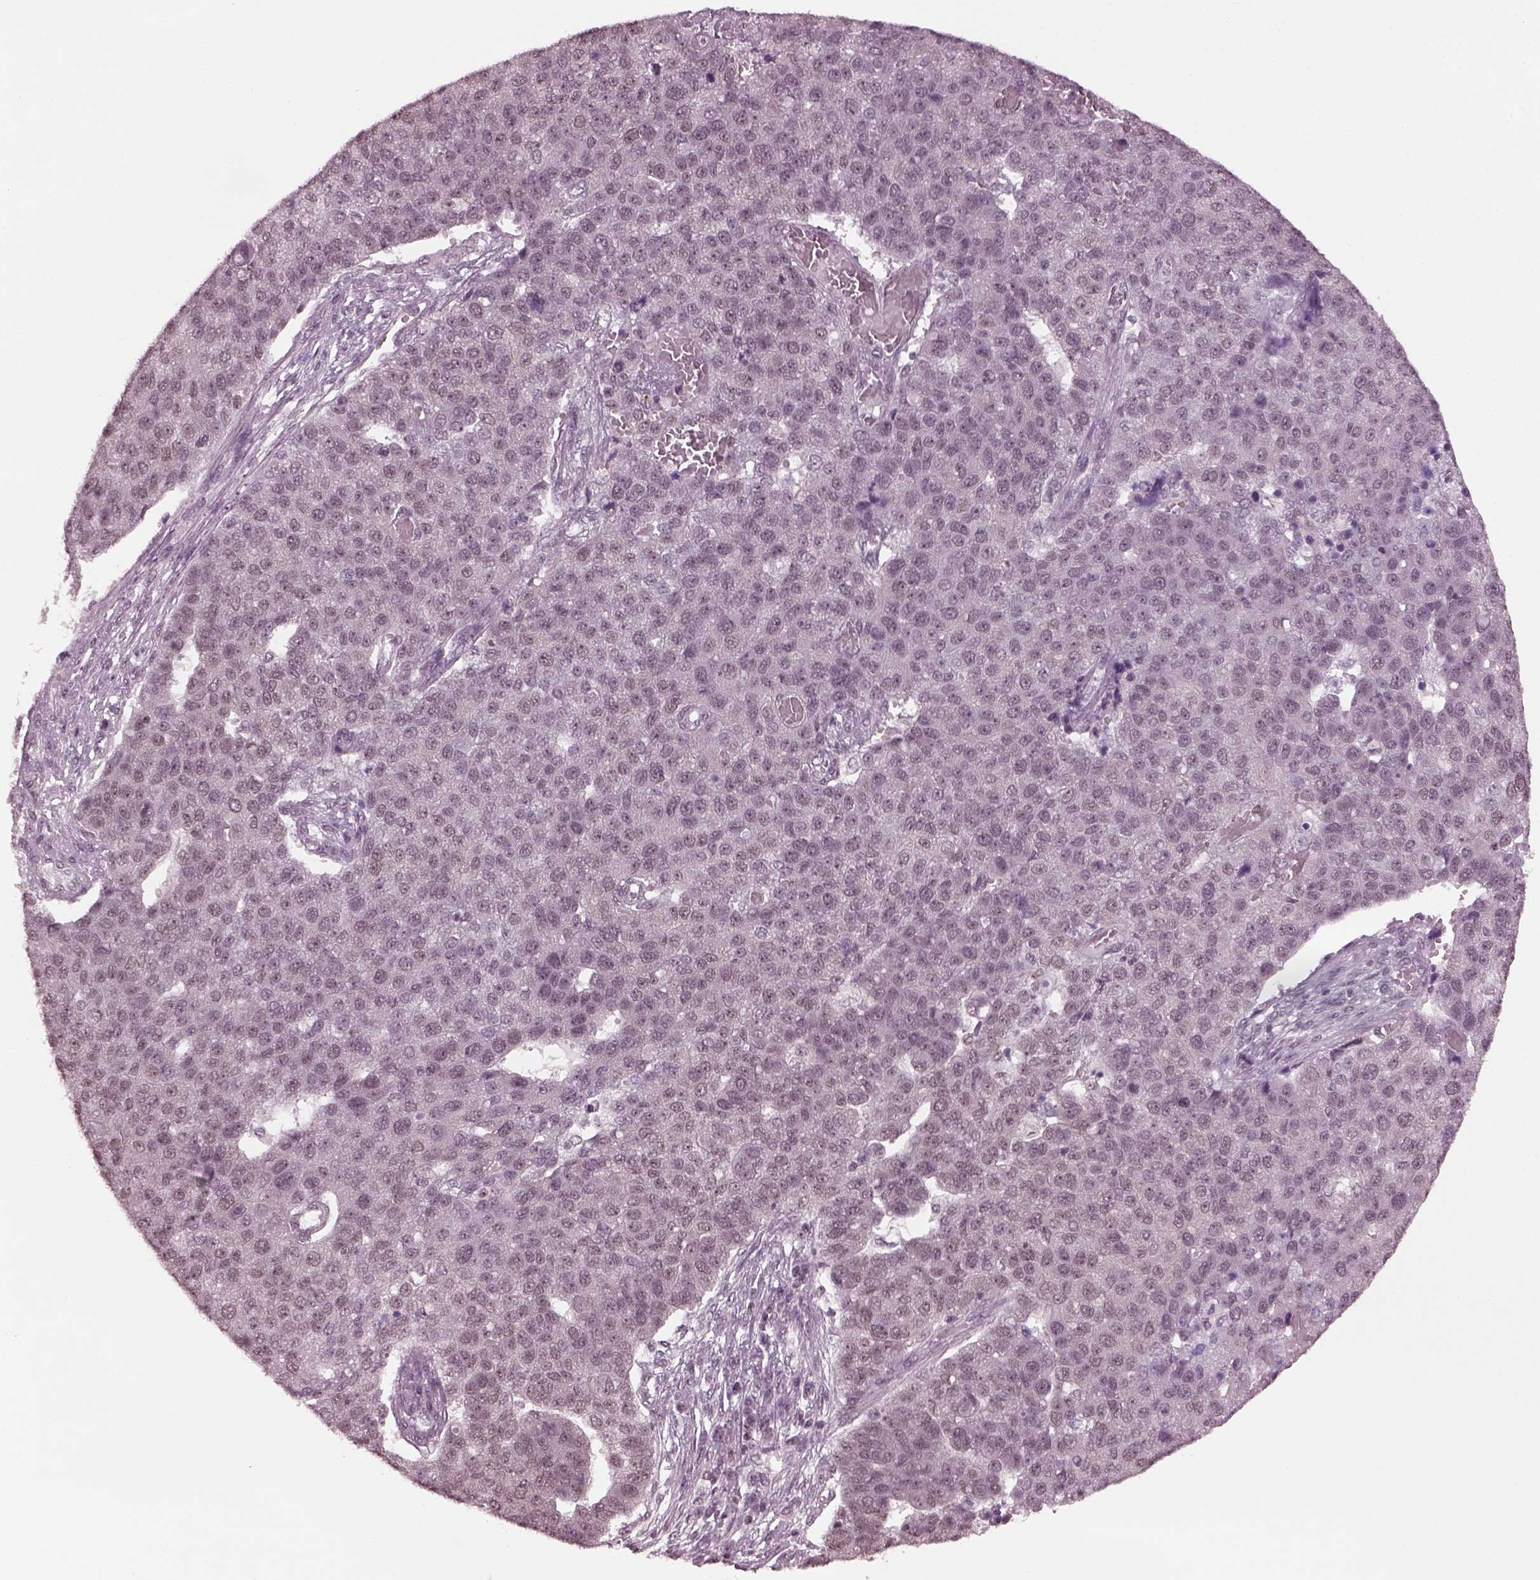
{"staining": {"intensity": "negative", "quantity": "none", "location": "none"}, "tissue": "pancreatic cancer", "cell_type": "Tumor cells", "image_type": "cancer", "snomed": [{"axis": "morphology", "description": "Adenocarcinoma, NOS"}, {"axis": "topography", "description": "Pancreas"}], "caption": "Immunohistochemical staining of pancreatic adenocarcinoma displays no significant positivity in tumor cells.", "gene": "RUVBL2", "patient": {"sex": "female", "age": 61}}